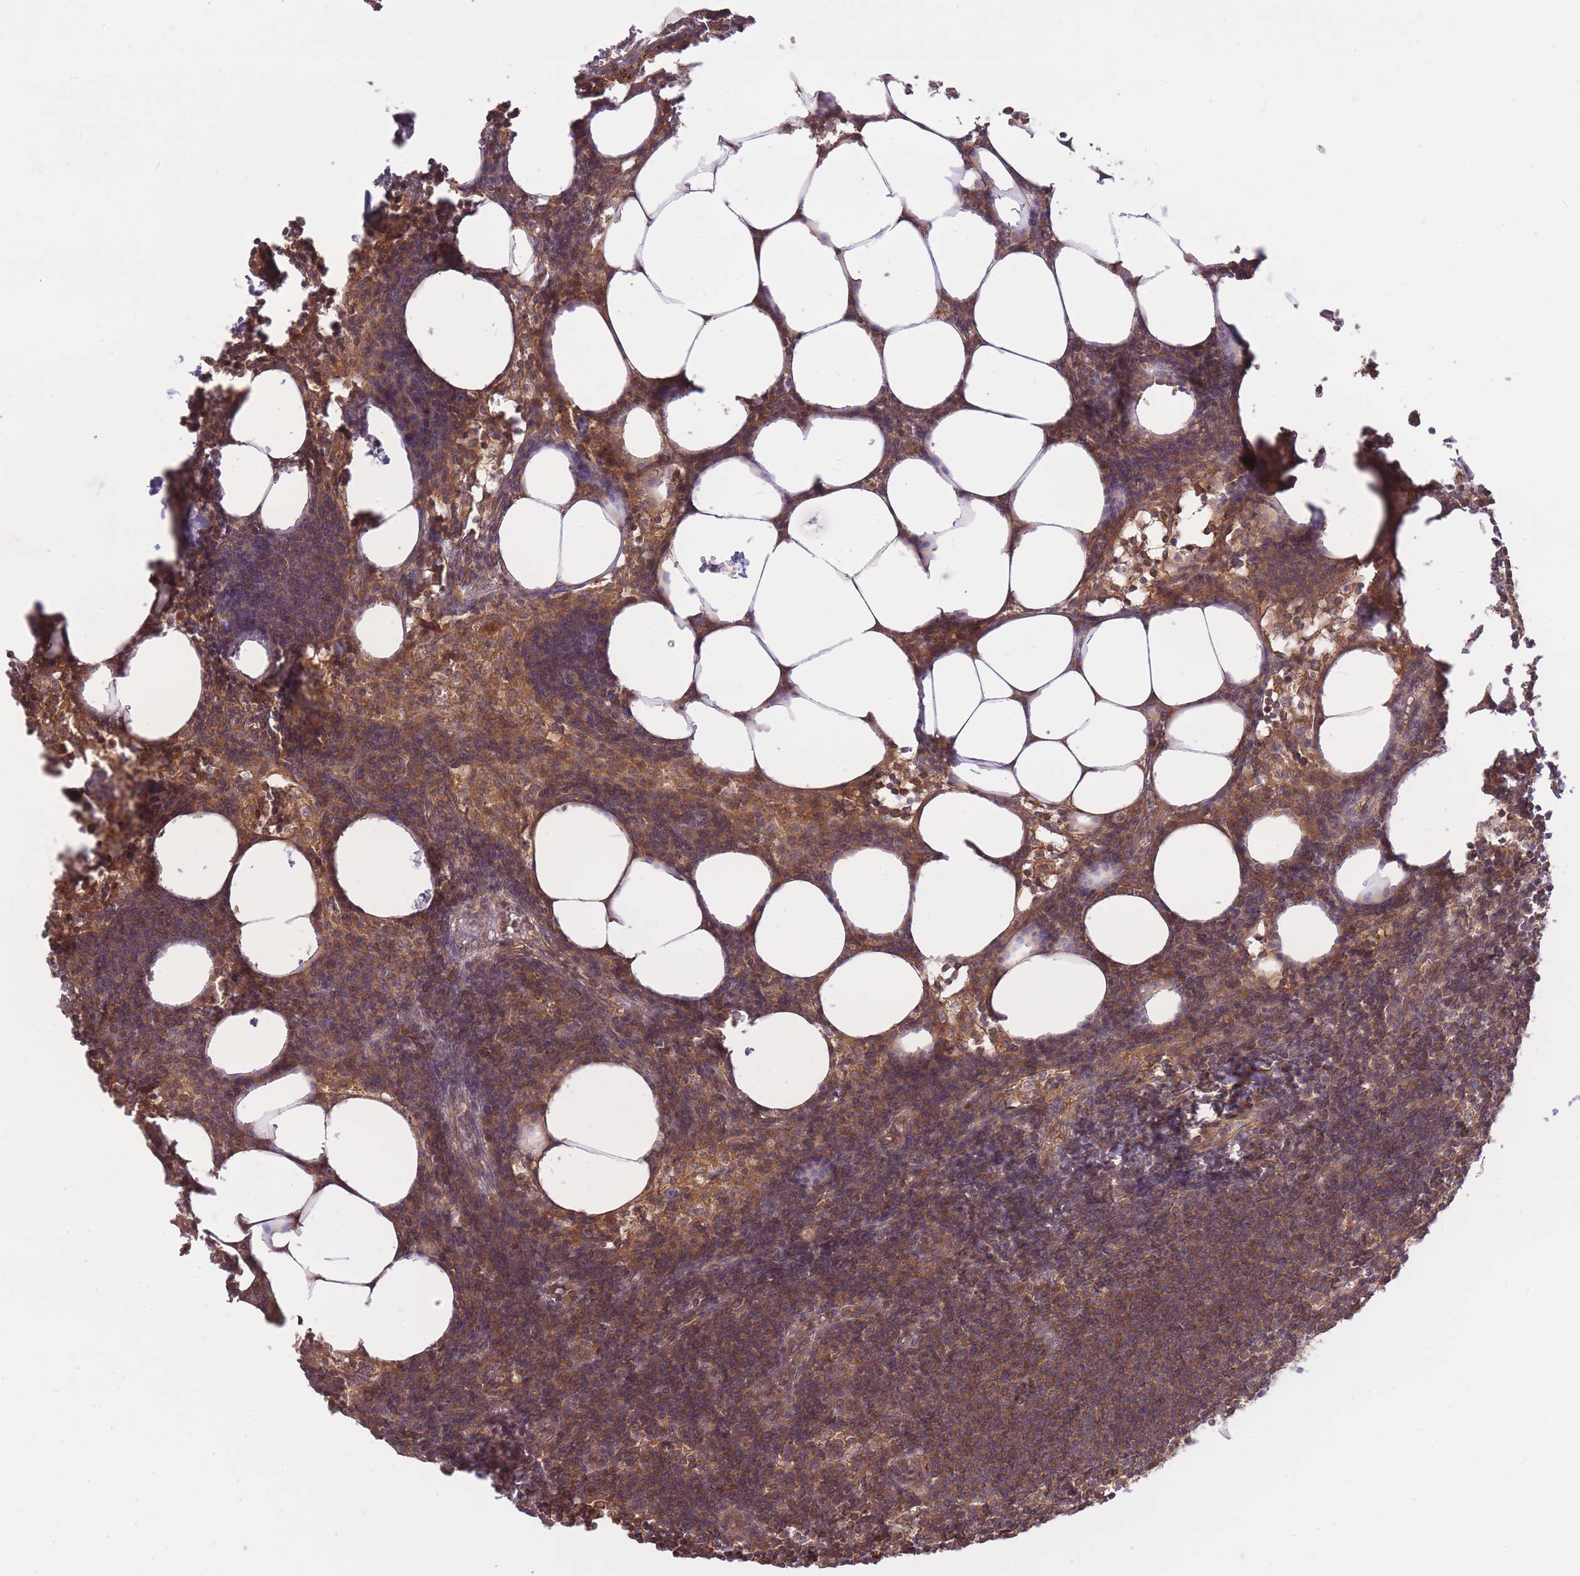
{"staining": {"intensity": "moderate", "quantity": ">75%", "location": "cytoplasmic/membranous"}, "tissue": "lymph node", "cell_type": "Germinal center cells", "image_type": "normal", "snomed": [{"axis": "morphology", "description": "Normal tissue, NOS"}, {"axis": "topography", "description": "Lymph node"}], "caption": "Immunohistochemical staining of normal lymph node exhibits moderate cytoplasmic/membranous protein staining in about >75% of germinal center cells.", "gene": "PREP", "patient": {"sex": "female", "age": 30}}